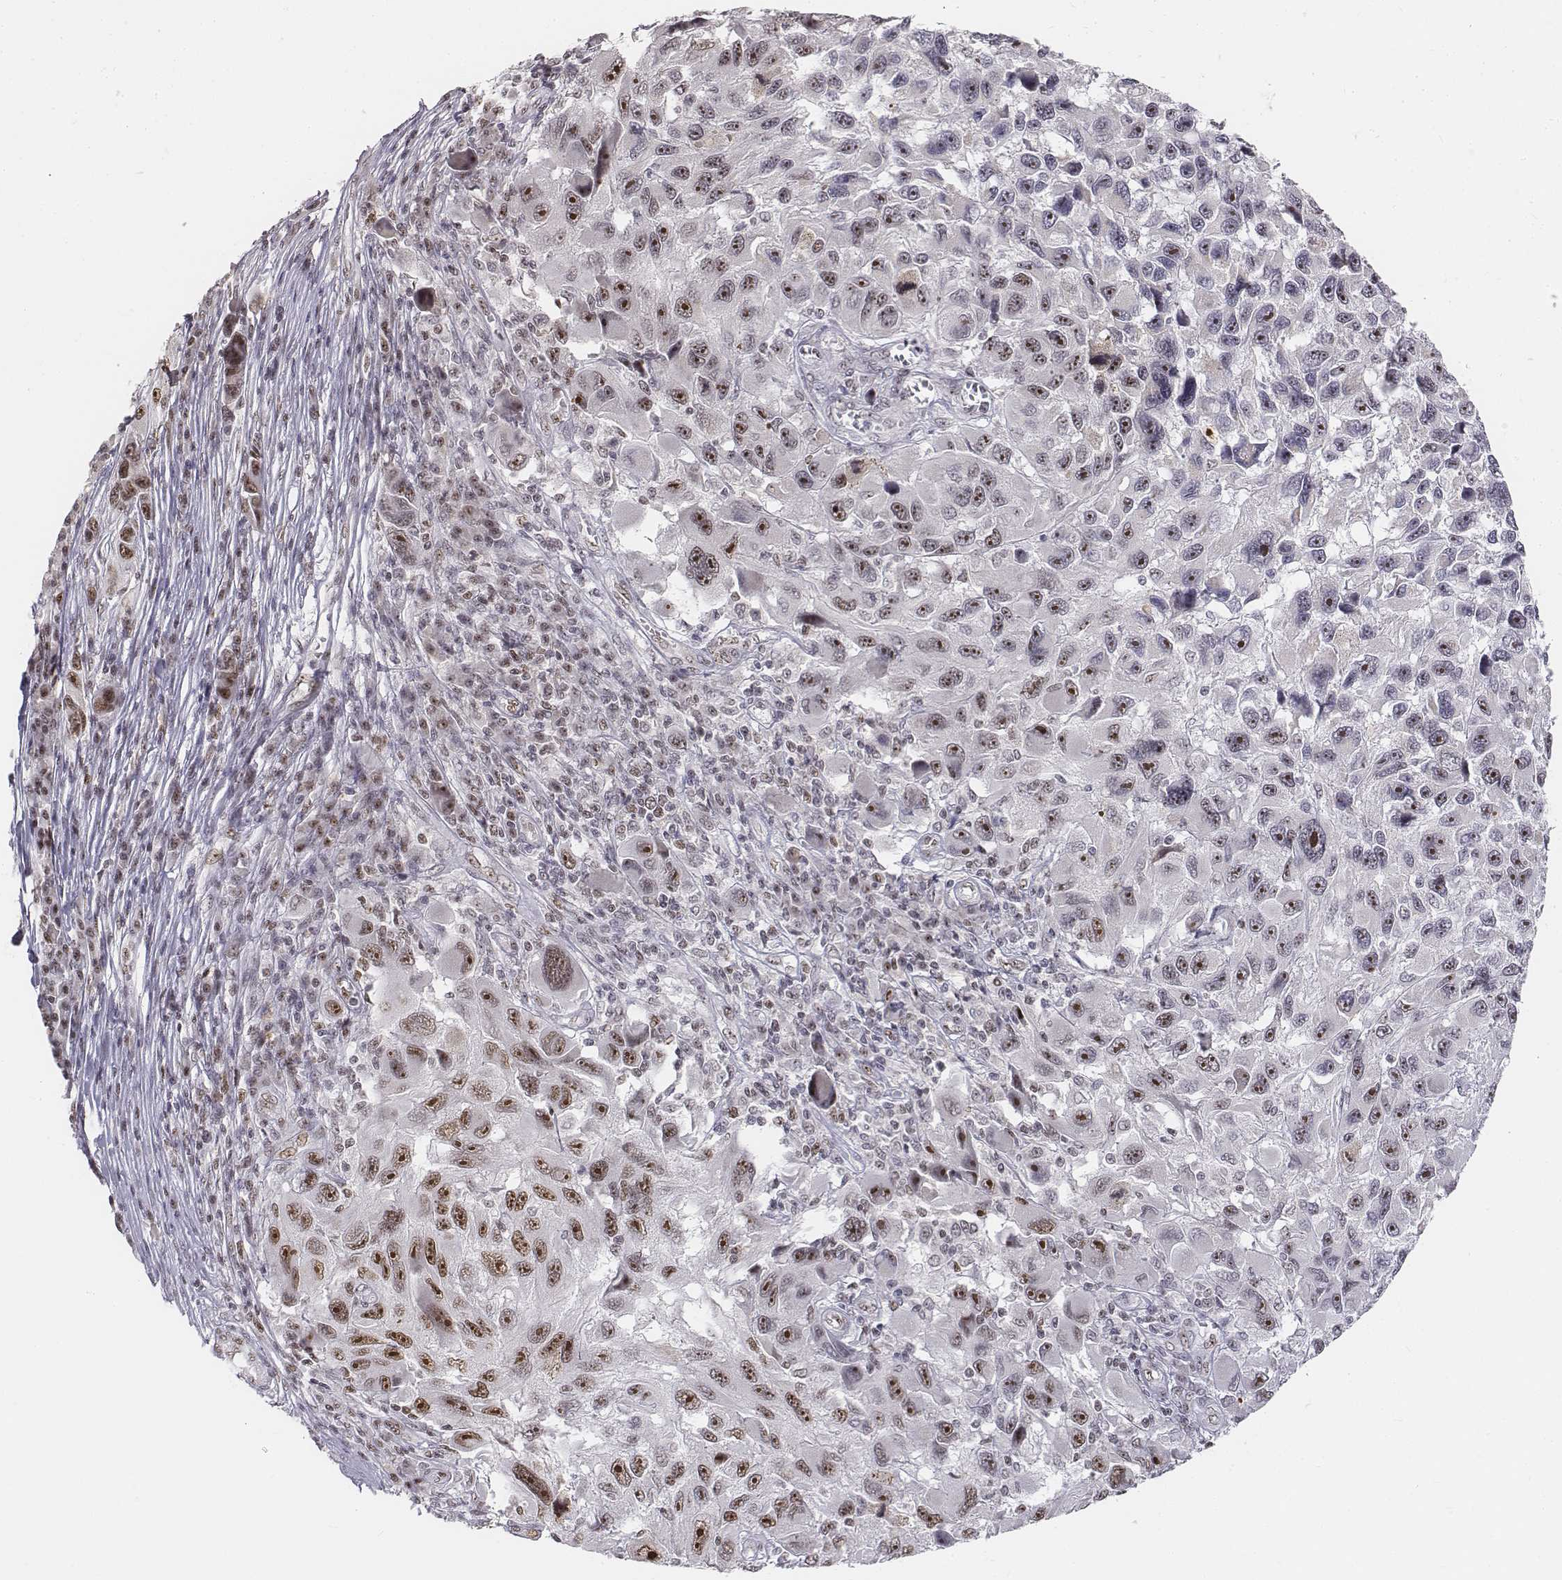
{"staining": {"intensity": "strong", "quantity": "25%-75%", "location": "nuclear"}, "tissue": "melanoma", "cell_type": "Tumor cells", "image_type": "cancer", "snomed": [{"axis": "morphology", "description": "Malignant melanoma, NOS"}, {"axis": "topography", "description": "Skin"}], "caption": "A histopathology image showing strong nuclear staining in about 25%-75% of tumor cells in melanoma, as visualized by brown immunohistochemical staining.", "gene": "PHF6", "patient": {"sex": "male", "age": 53}}